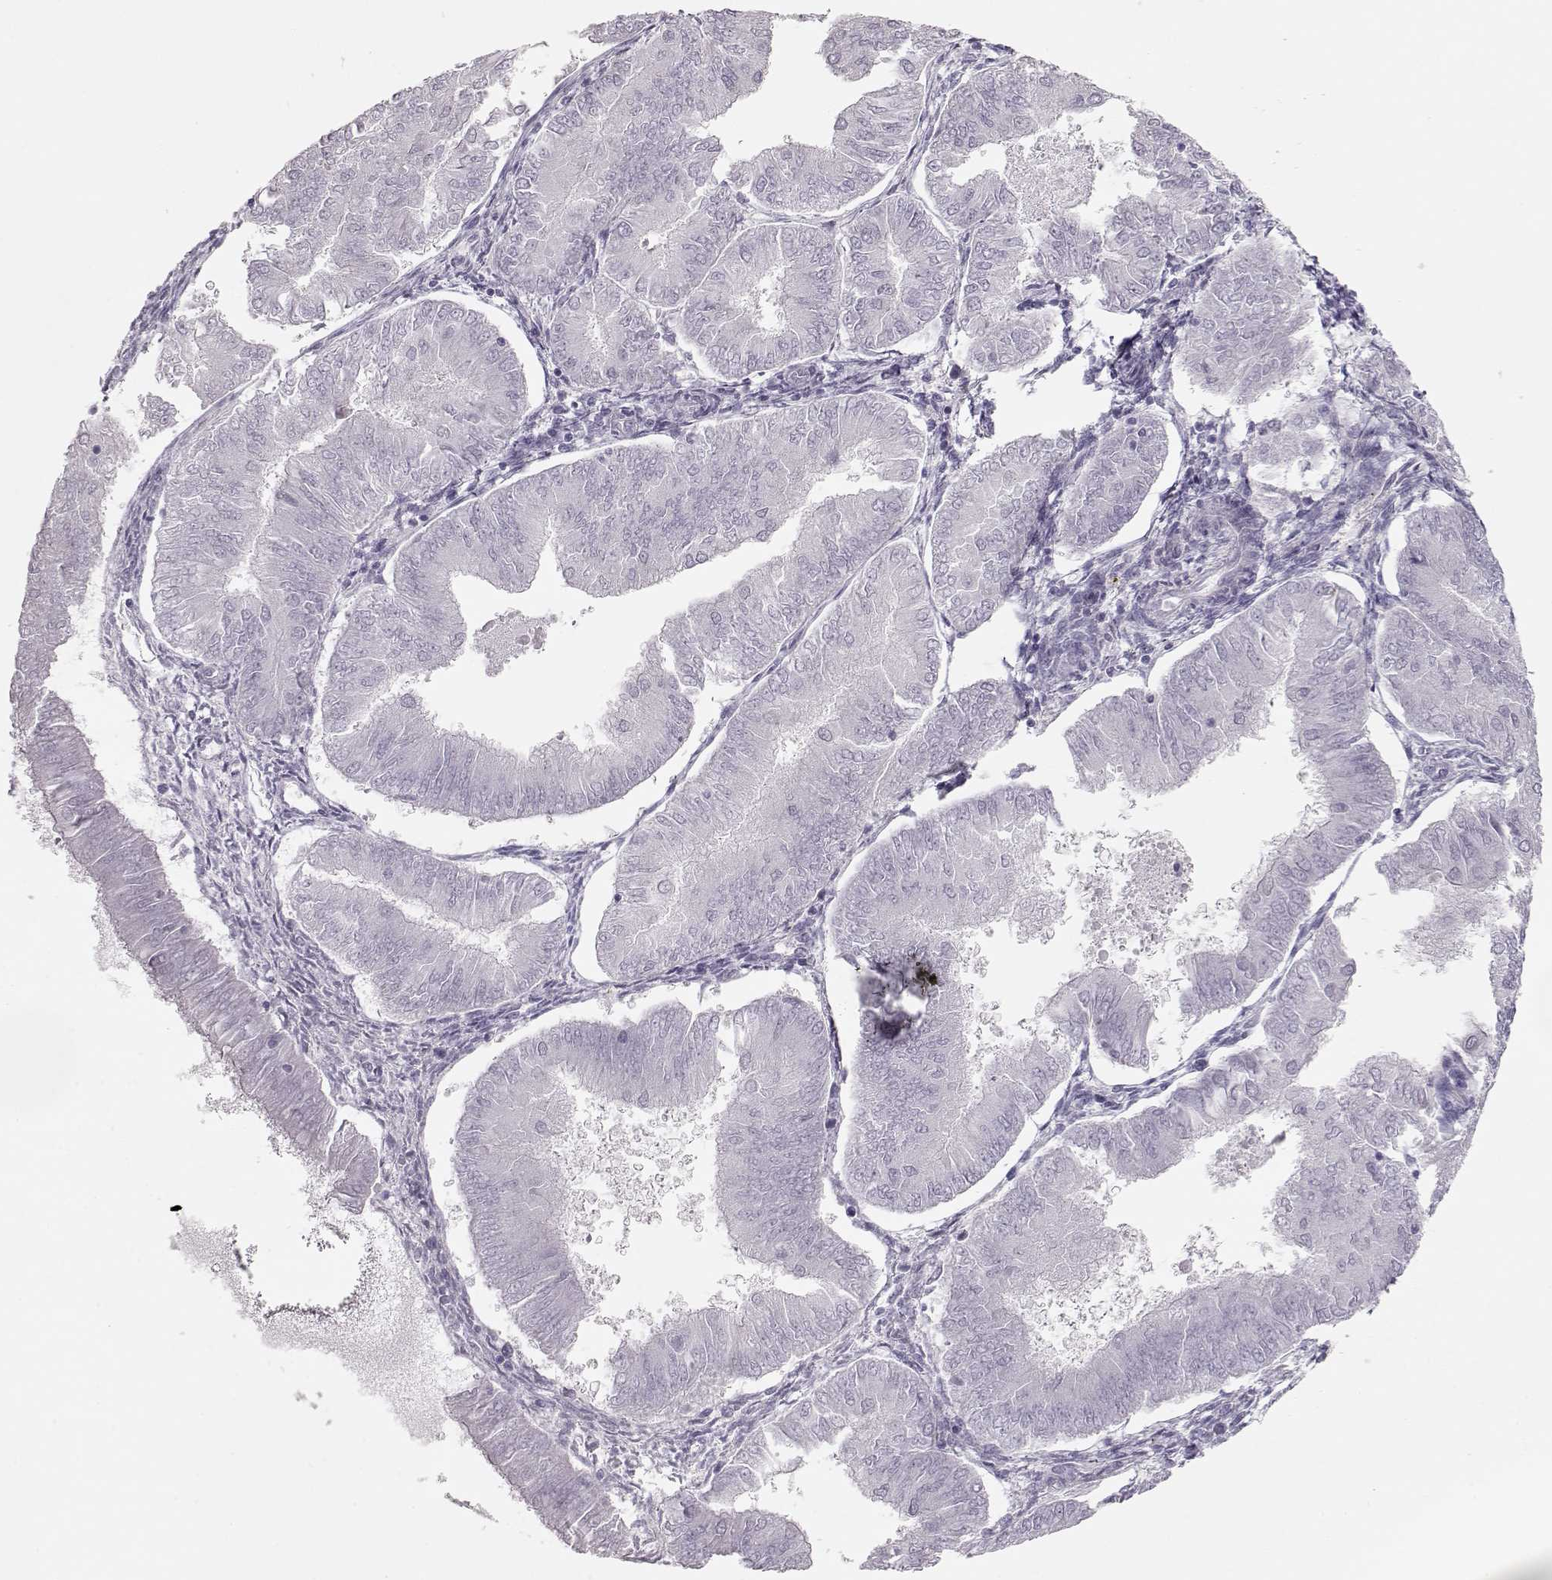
{"staining": {"intensity": "negative", "quantity": "none", "location": "none"}, "tissue": "endometrial cancer", "cell_type": "Tumor cells", "image_type": "cancer", "snomed": [{"axis": "morphology", "description": "Adenocarcinoma, NOS"}, {"axis": "topography", "description": "Endometrium"}], "caption": "Immunohistochemistry micrograph of neoplastic tissue: human adenocarcinoma (endometrial) stained with DAB (3,3'-diaminobenzidine) demonstrates no significant protein expression in tumor cells.", "gene": "FAM205A", "patient": {"sex": "female", "age": 53}}